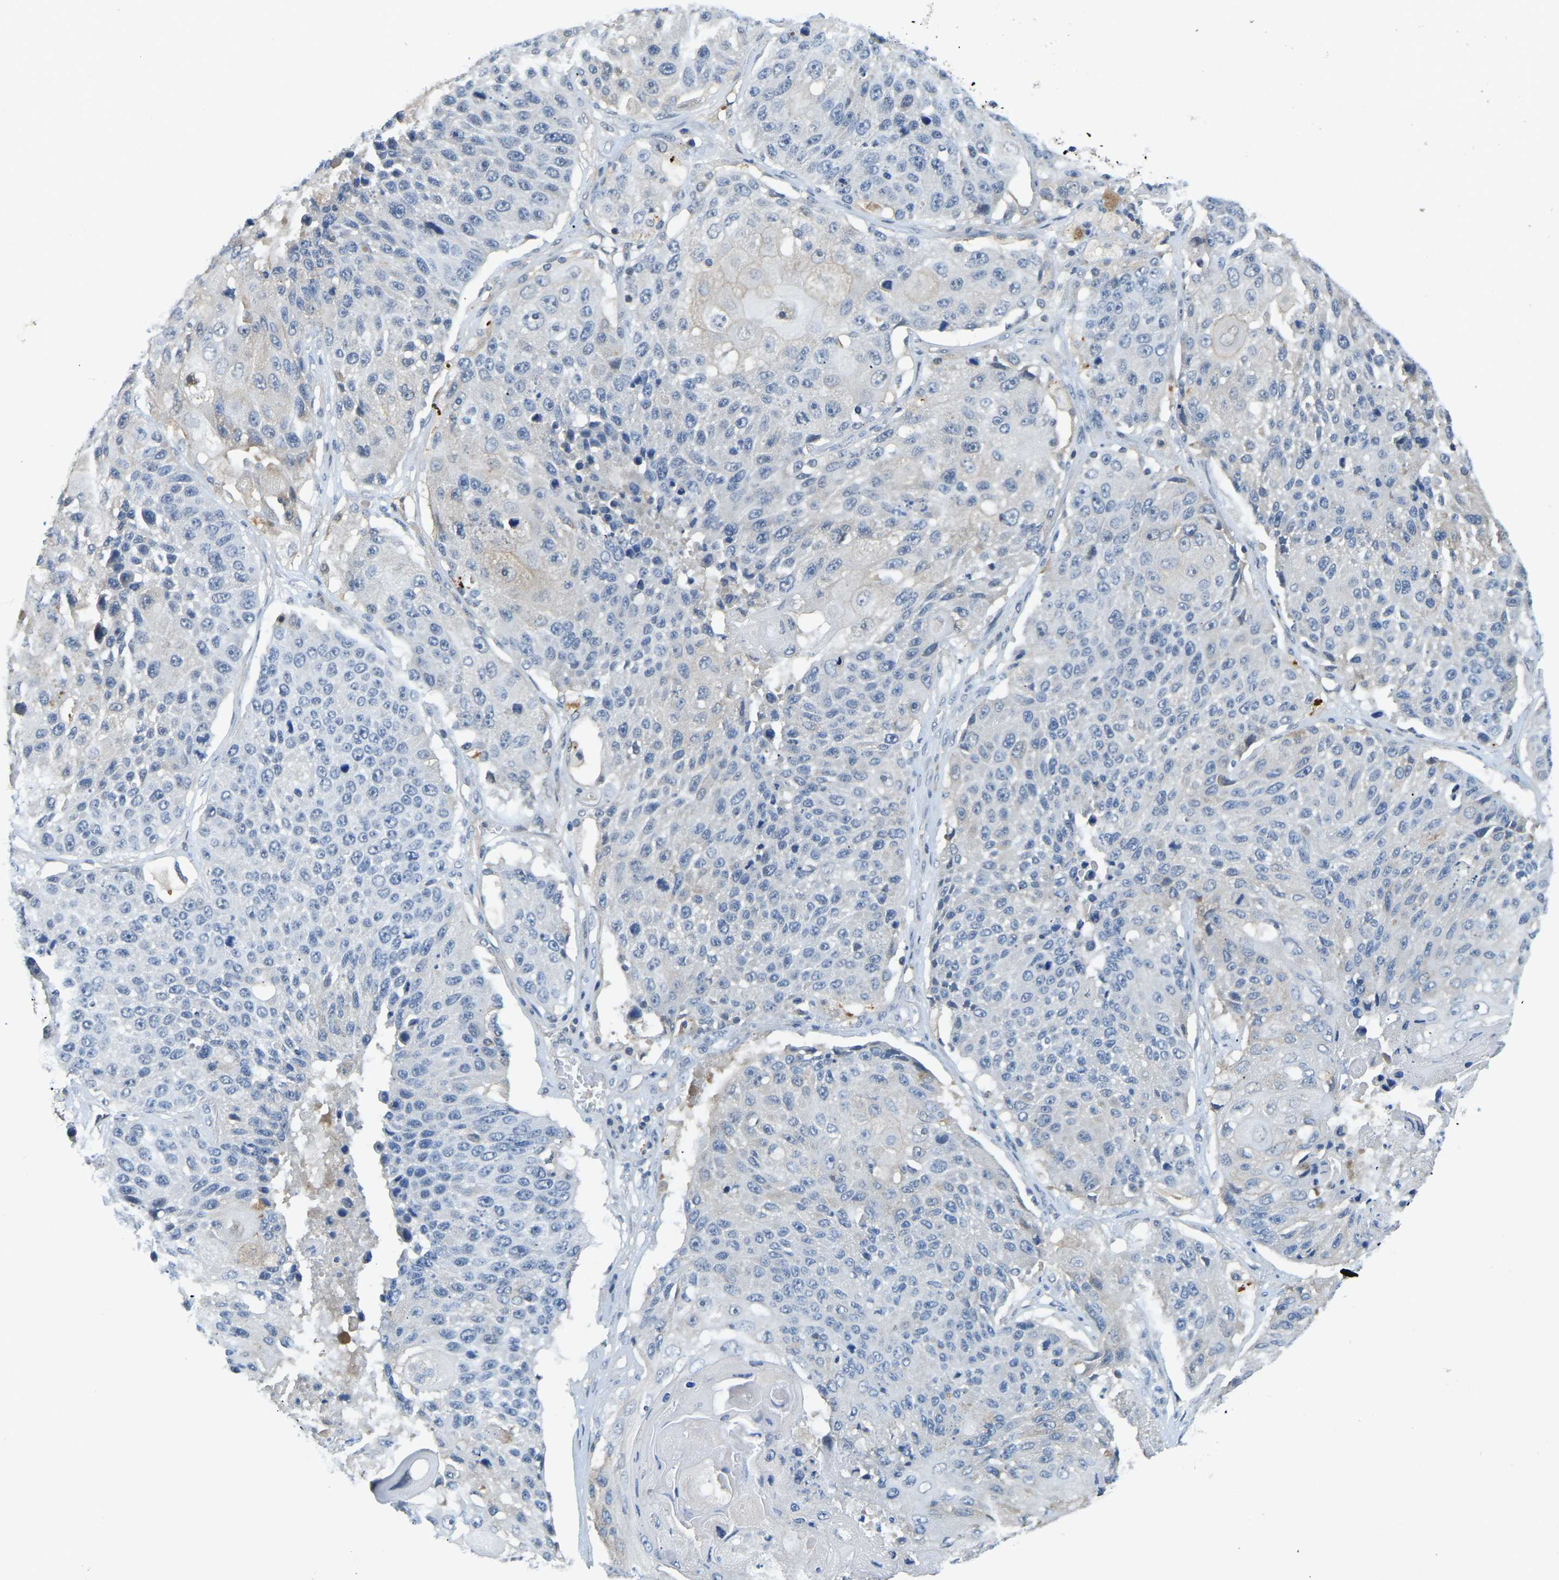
{"staining": {"intensity": "negative", "quantity": "none", "location": "none"}, "tissue": "lung cancer", "cell_type": "Tumor cells", "image_type": "cancer", "snomed": [{"axis": "morphology", "description": "Squamous cell carcinoma, NOS"}, {"axis": "topography", "description": "Lung"}], "caption": "Photomicrograph shows no protein staining in tumor cells of lung cancer (squamous cell carcinoma) tissue. The staining is performed using DAB (3,3'-diaminobenzidine) brown chromogen with nuclei counter-stained in using hematoxylin.", "gene": "AHNAK", "patient": {"sex": "male", "age": 61}}